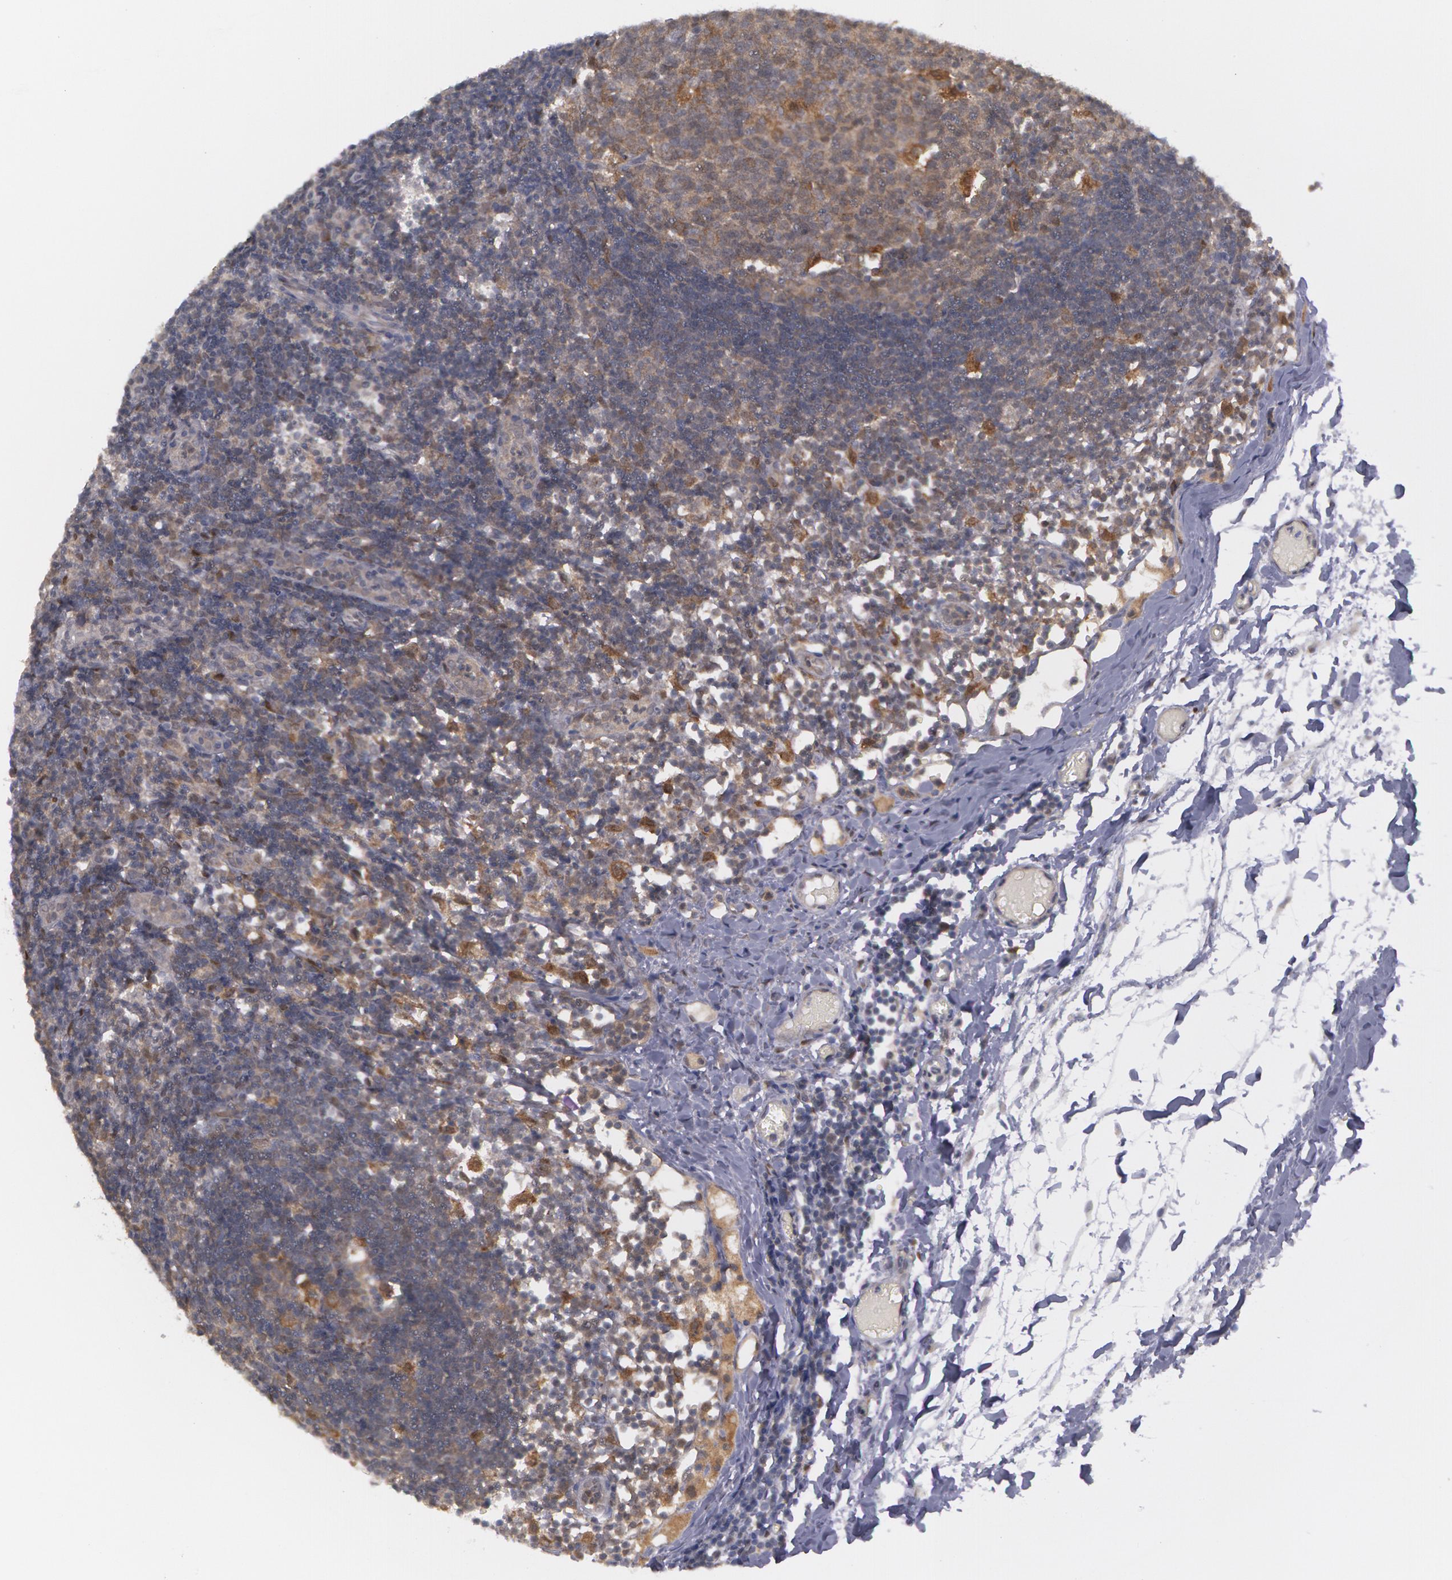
{"staining": {"intensity": "moderate", "quantity": "25%-75%", "location": "cytoplasmic/membranous"}, "tissue": "lymph node", "cell_type": "Germinal center cells", "image_type": "normal", "snomed": [{"axis": "morphology", "description": "Normal tissue, NOS"}, {"axis": "morphology", "description": "Inflammation, NOS"}, {"axis": "topography", "description": "Lymph node"}, {"axis": "topography", "description": "Salivary gland"}], "caption": "Approximately 25%-75% of germinal center cells in normal human lymph node reveal moderate cytoplasmic/membranous protein staining as visualized by brown immunohistochemical staining.", "gene": "TXNRD1", "patient": {"sex": "male", "age": 3}}